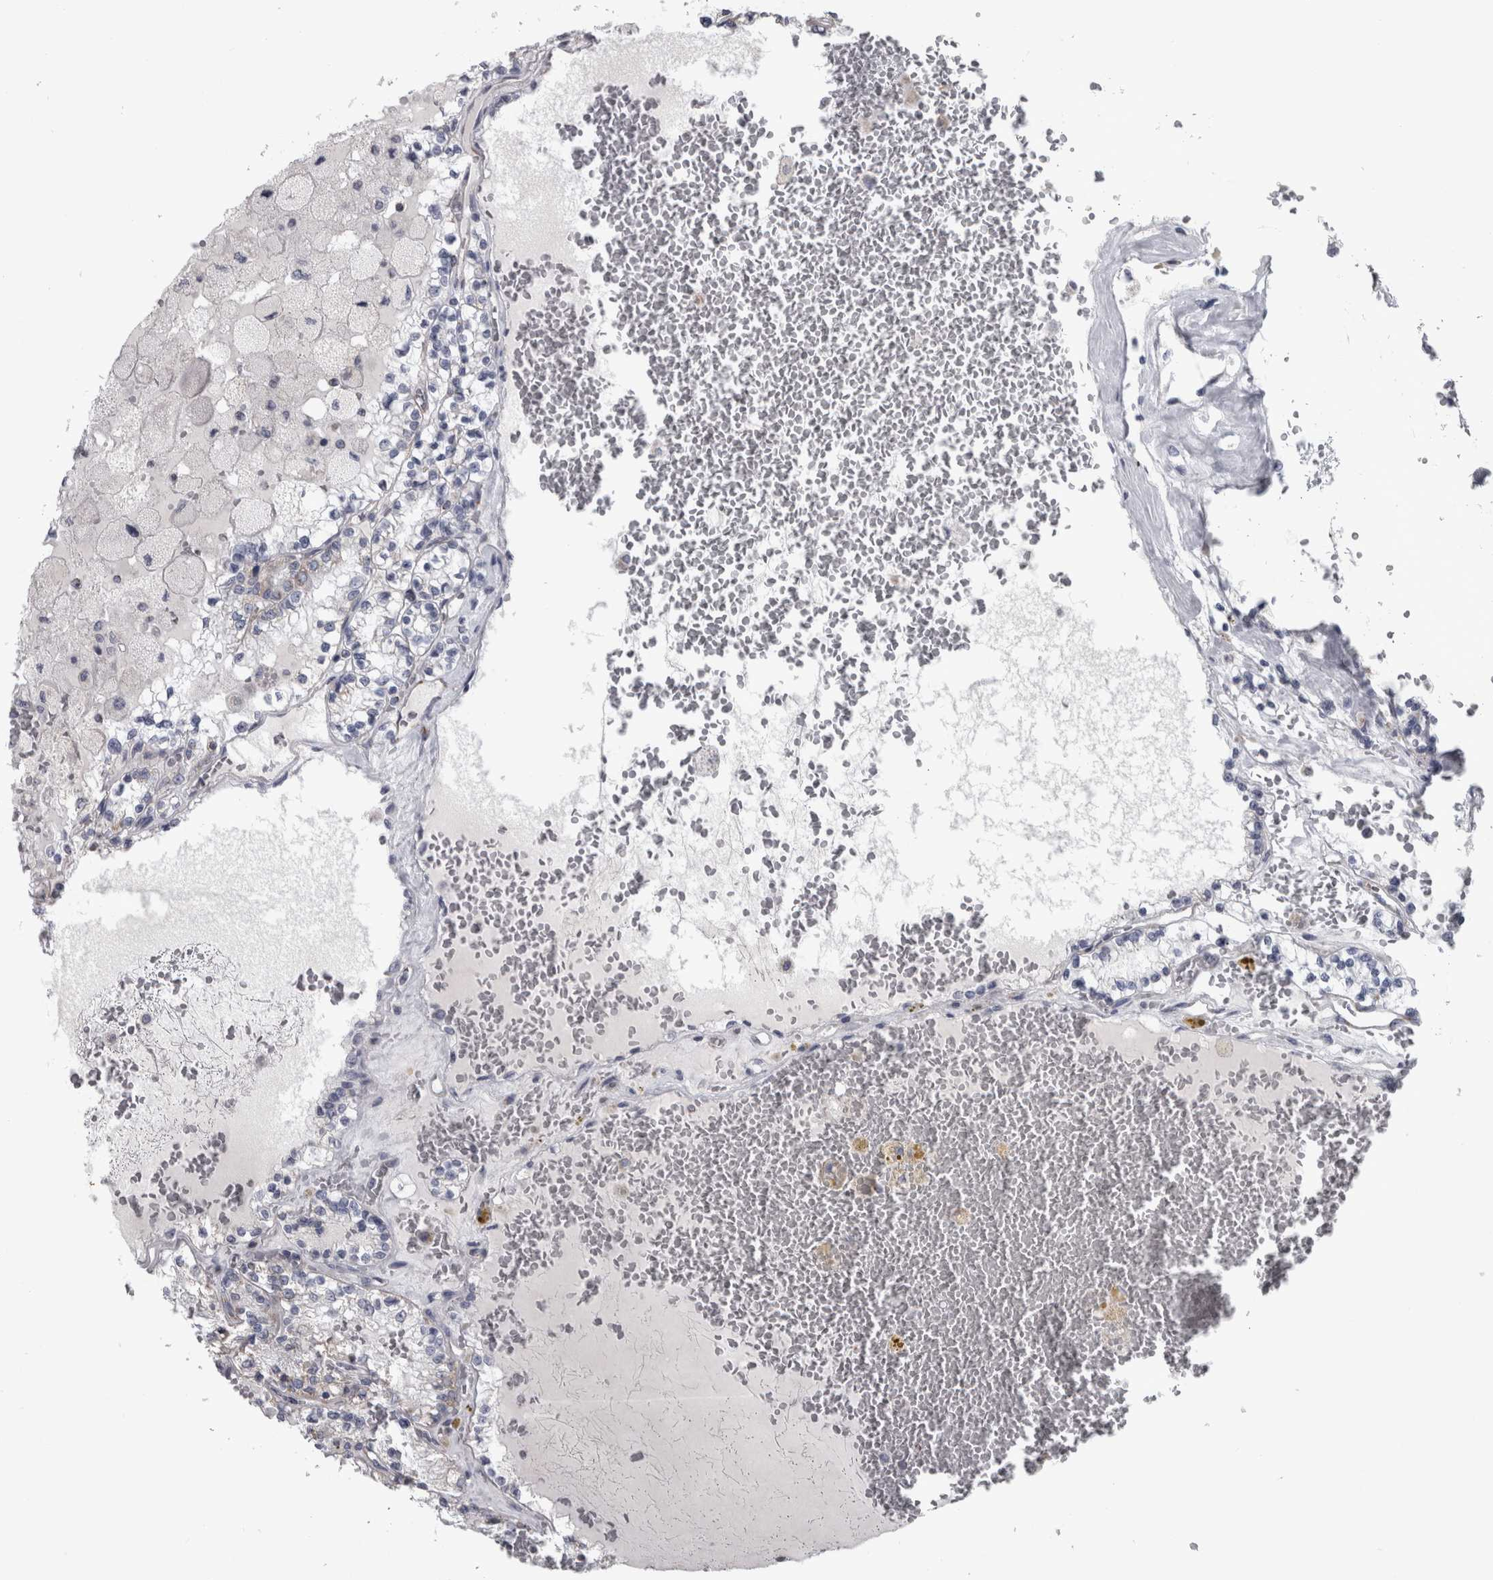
{"staining": {"intensity": "negative", "quantity": "none", "location": "none"}, "tissue": "renal cancer", "cell_type": "Tumor cells", "image_type": "cancer", "snomed": [{"axis": "morphology", "description": "Adenocarcinoma, NOS"}, {"axis": "topography", "description": "Kidney"}], "caption": "Tumor cells are negative for protein expression in human renal cancer.", "gene": "DBT", "patient": {"sex": "female", "age": 56}}